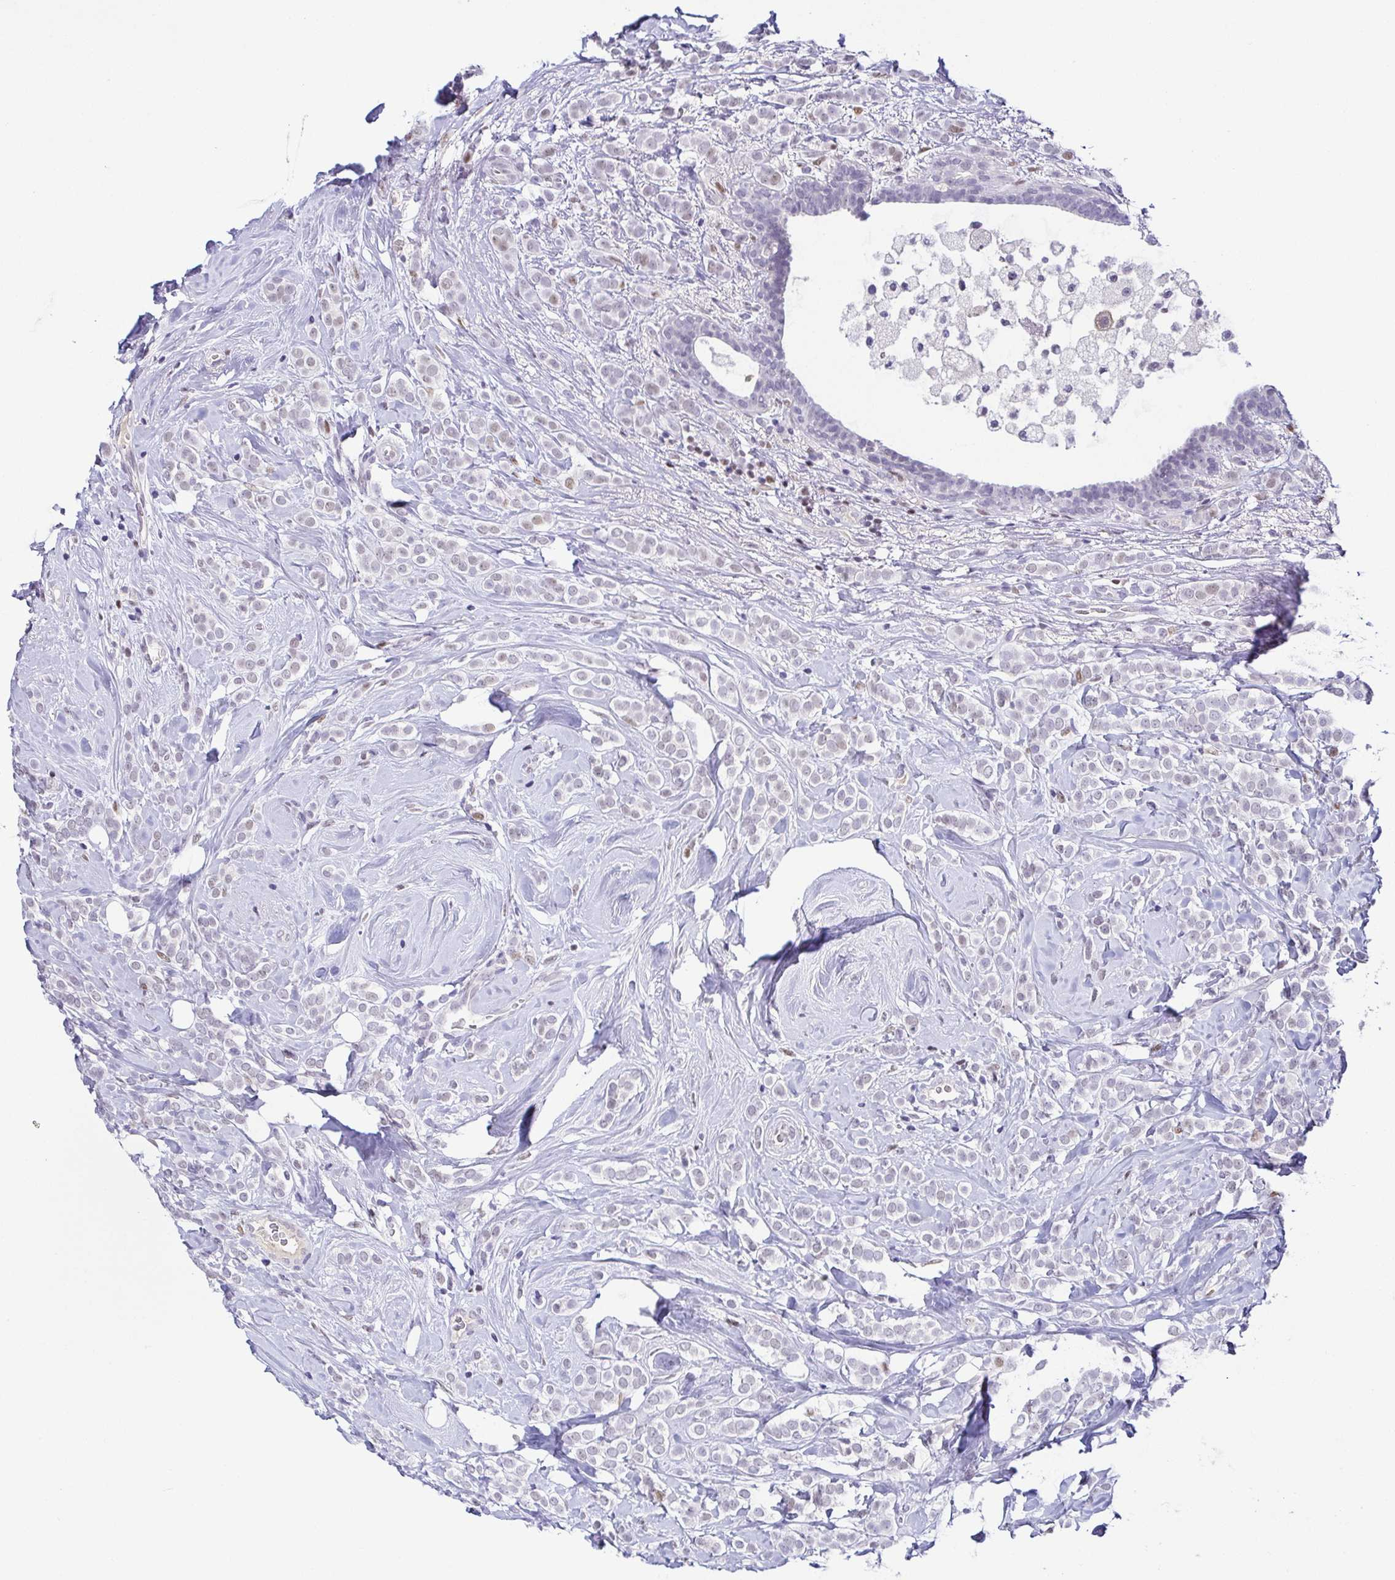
{"staining": {"intensity": "negative", "quantity": "none", "location": "none"}, "tissue": "breast cancer", "cell_type": "Tumor cells", "image_type": "cancer", "snomed": [{"axis": "morphology", "description": "Lobular carcinoma"}, {"axis": "topography", "description": "Breast"}], "caption": "This is an IHC micrograph of human breast cancer. There is no staining in tumor cells.", "gene": "TCF3", "patient": {"sex": "female", "age": 49}}